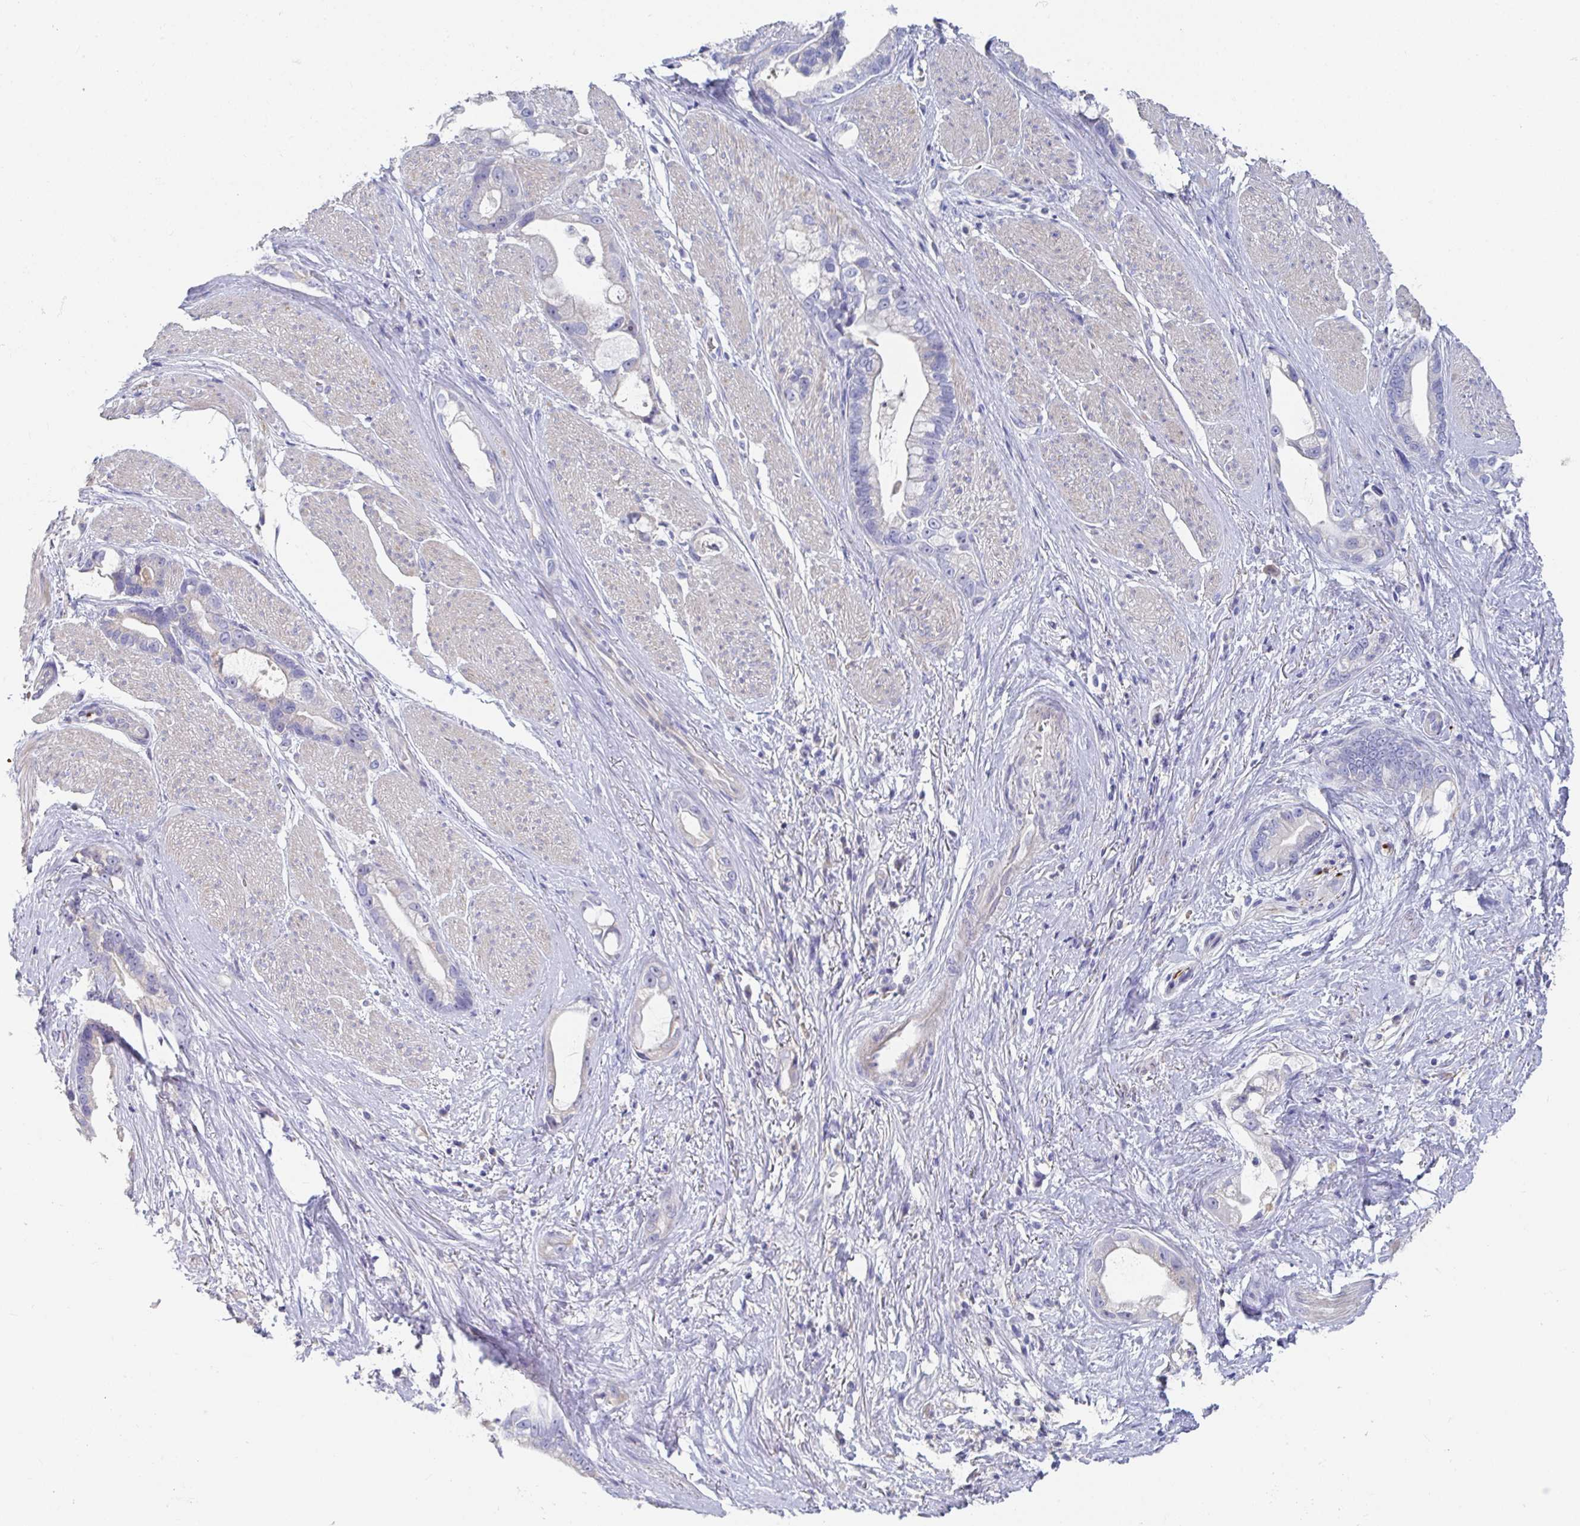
{"staining": {"intensity": "negative", "quantity": "none", "location": "none"}, "tissue": "stomach cancer", "cell_type": "Tumor cells", "image_type": "cancer", "snomed": [{"axis": "morphology", "description": "Adenocarcinoma, NOS"}, {"axis": "topography", "description": "Stomach"}], "caption": "Immunohistochemical staining of stomach cancer exhibits no significant positivity in tumor cells.", "gene": "ANO5", "patient": {"sex": "male", "age": 55}}